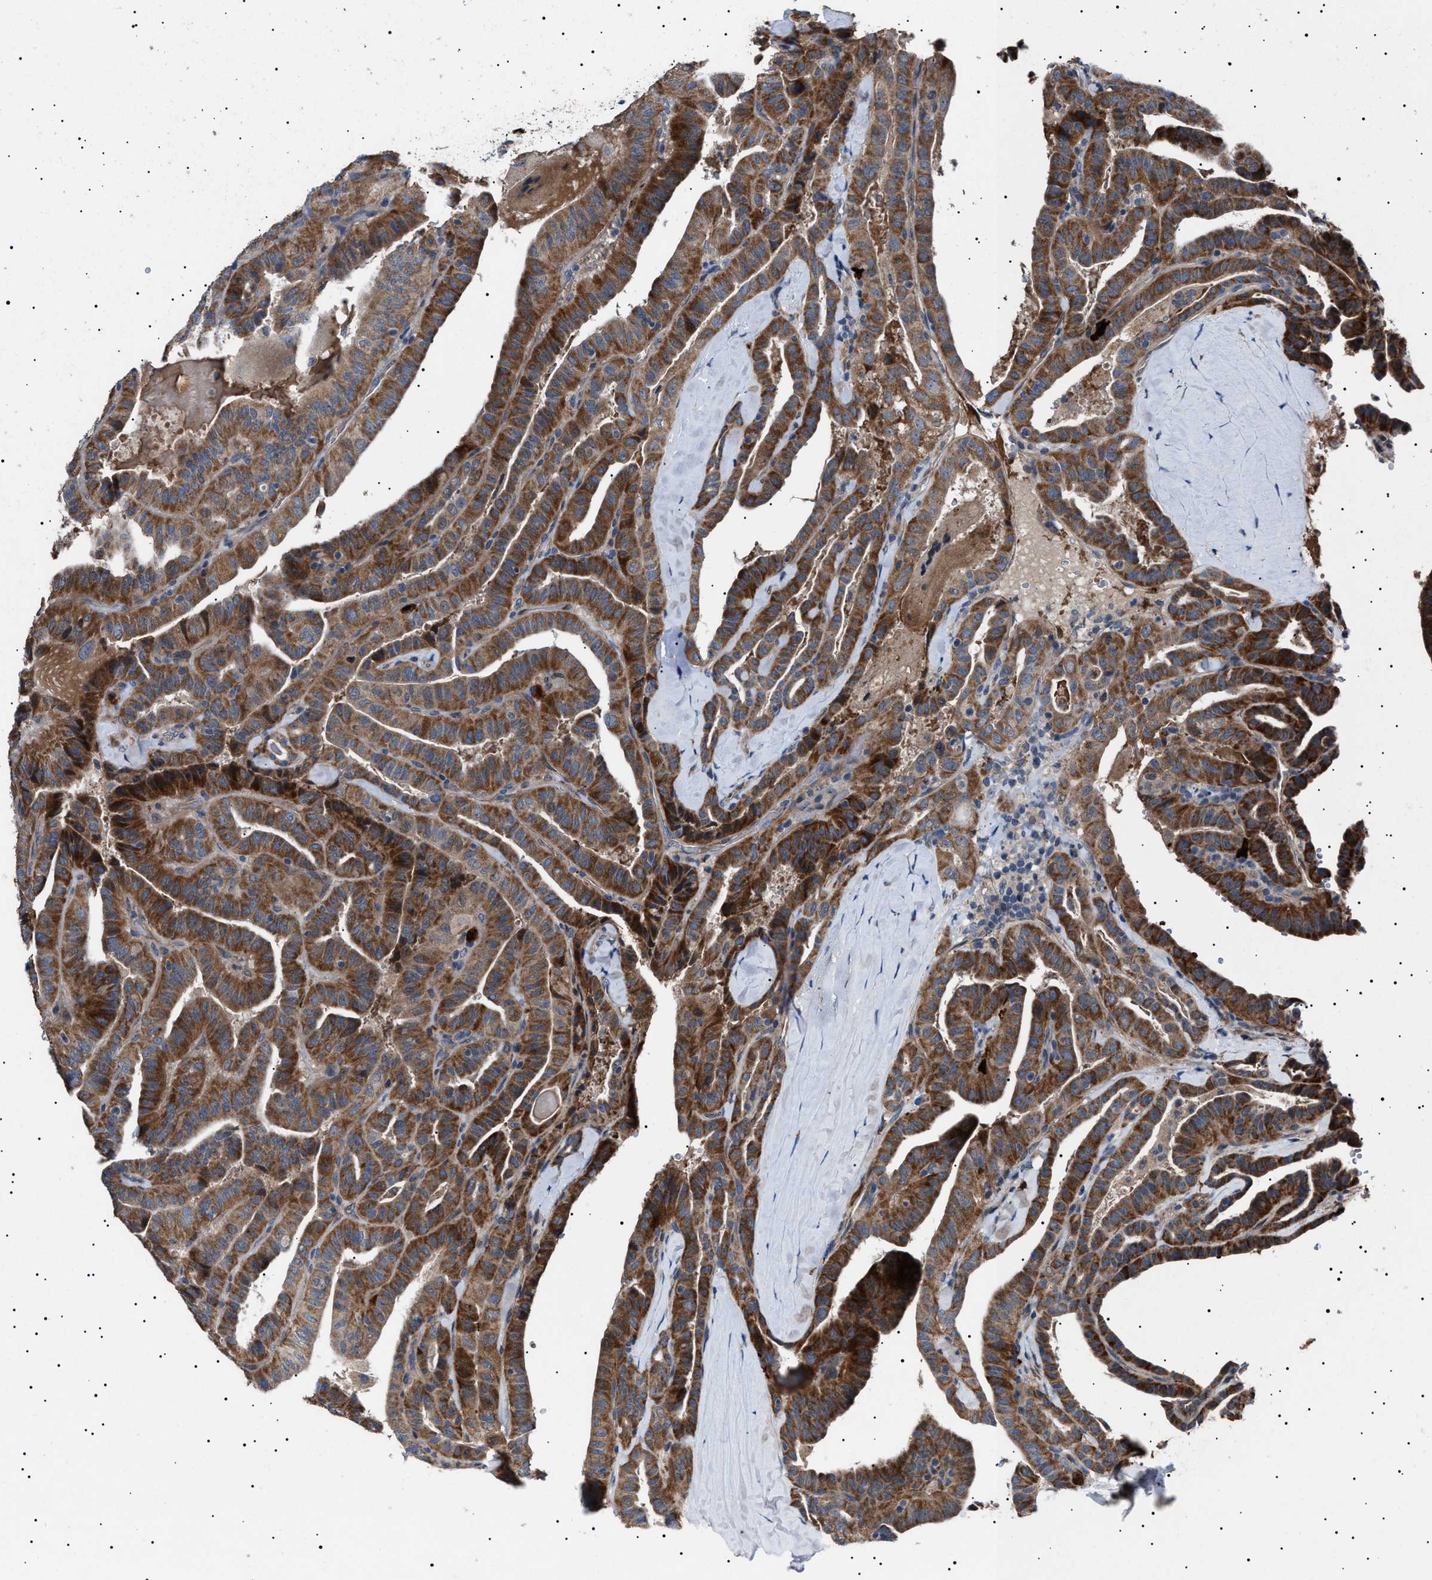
{"staining": {"intensity": "strong", "quantity": ">75%", "location": "cytoplasmic/membranous"}, "tissue": "thyroid cancer", "cell_type": "Tumor cells", "image_type": "cancer", "snomed": [{"axis": "morphology", "description": "Papillary adenocarcinoma, NOS"}, {"axis": "topography", "description": "Thyroid gland"}], "caption": "This is a photomicrograph of immunohistochemistry staining of thyroid cancer, which shows strong positivity in the cytoplasmic/membranous of tumor cells.", "gene": "PTRH1", "patient": {"sex": "male", "age": 77}}